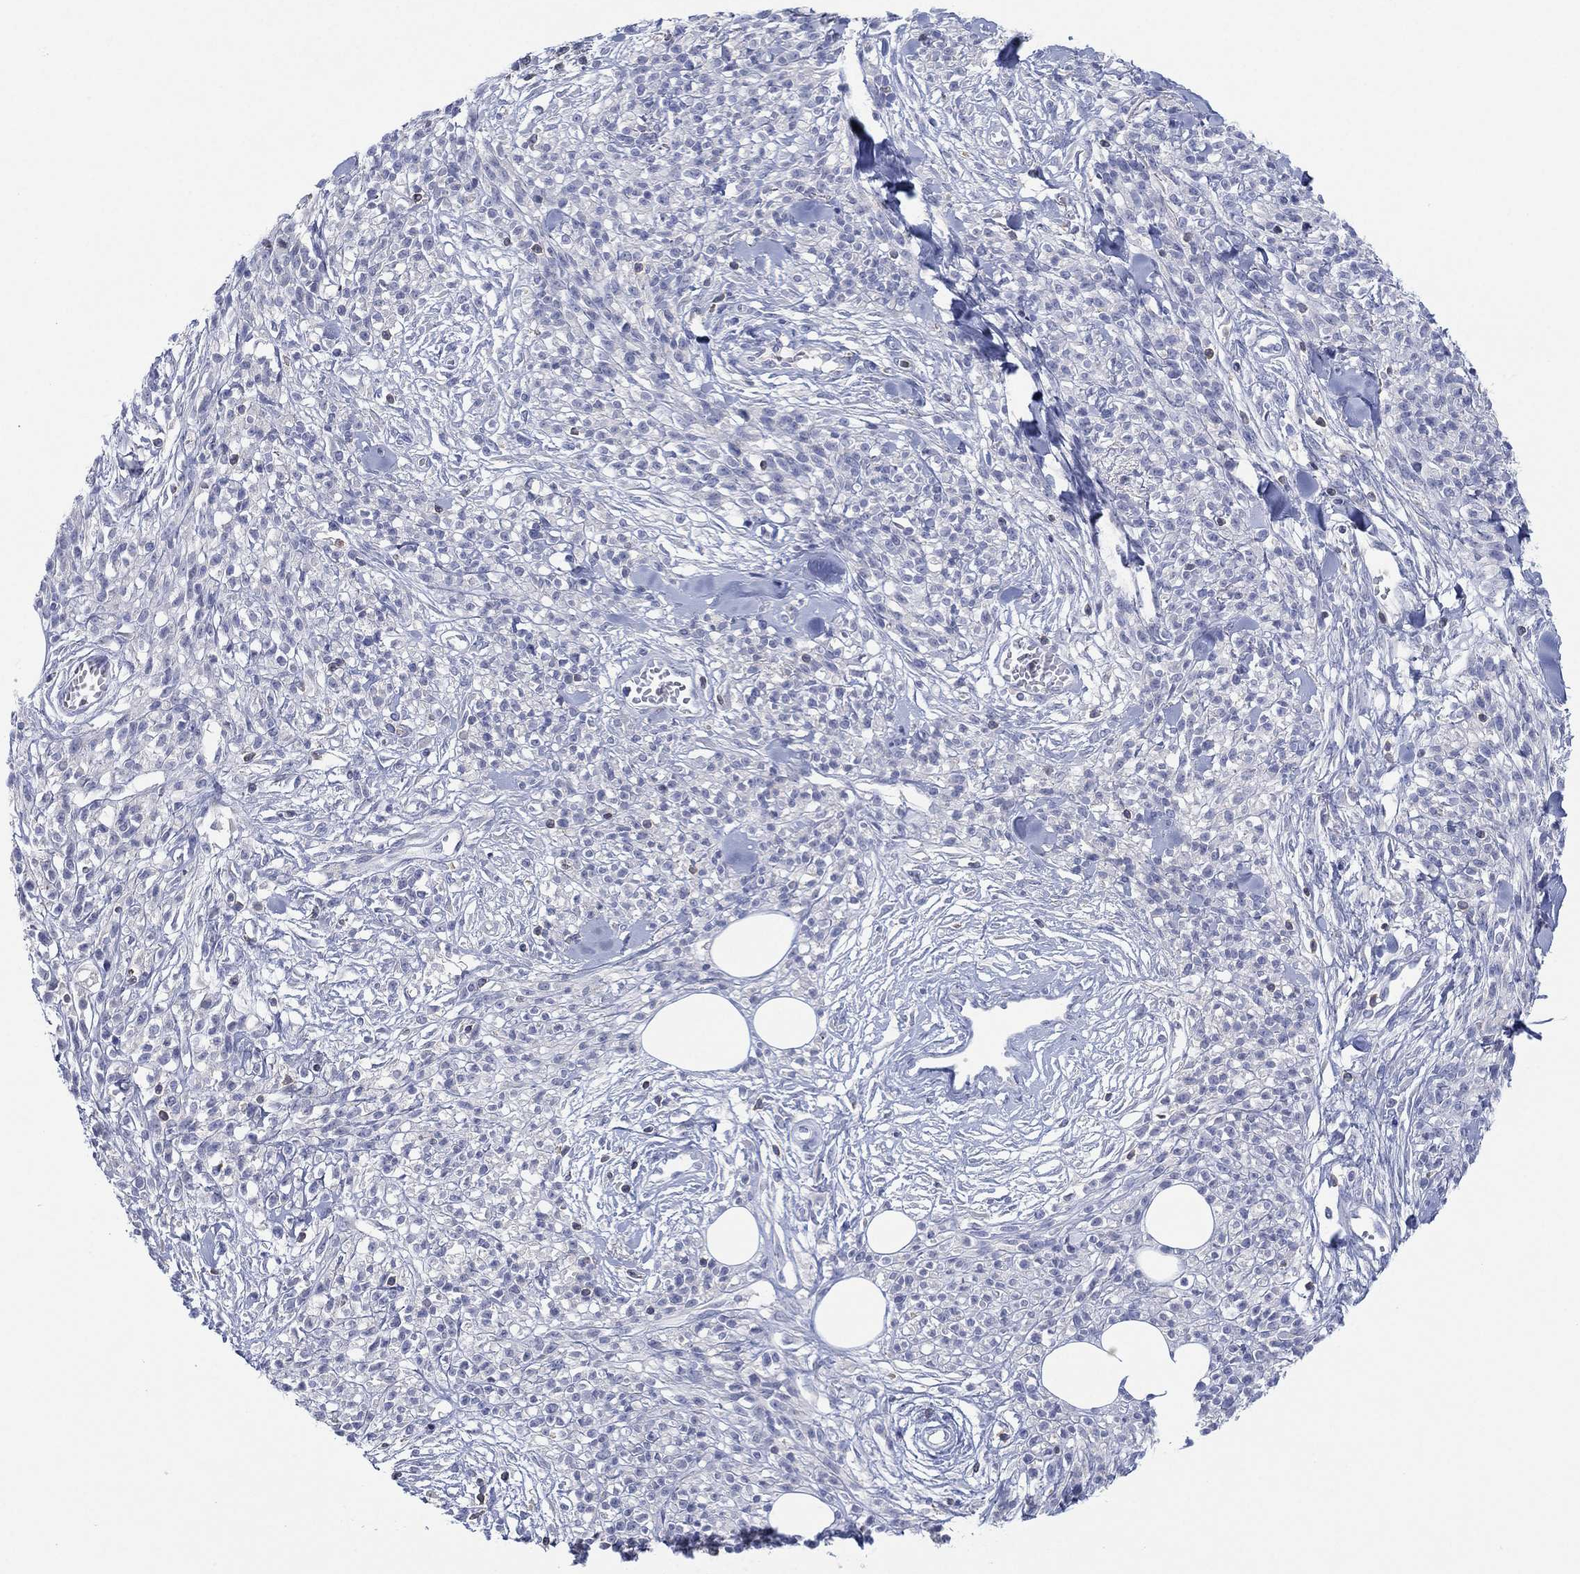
{"staining": {"intensity": "negative", "quantity": "none", "location": "none"}, "tissue": "melanoma", "cell_type": "Tumor cells", "image_type": "cancer", "snomed": [{"axis": "morphology", "description": "Malignant melanoma, NOS"}, {"axis": "topography", "description": "Skin"}, {"axis": "topography", "description": "Skin of trunk"}], "caption": "Malignant melanoma was stained to show a protein in brown. There is no significant positivity in tumor cells. Brightfield microscopy of IHC stained with DAB (brown) and hematoxylin (blue), captured at high magnification.", "gene": "SEPTIN1", "patient": {"sex": "male", "age": 74}}